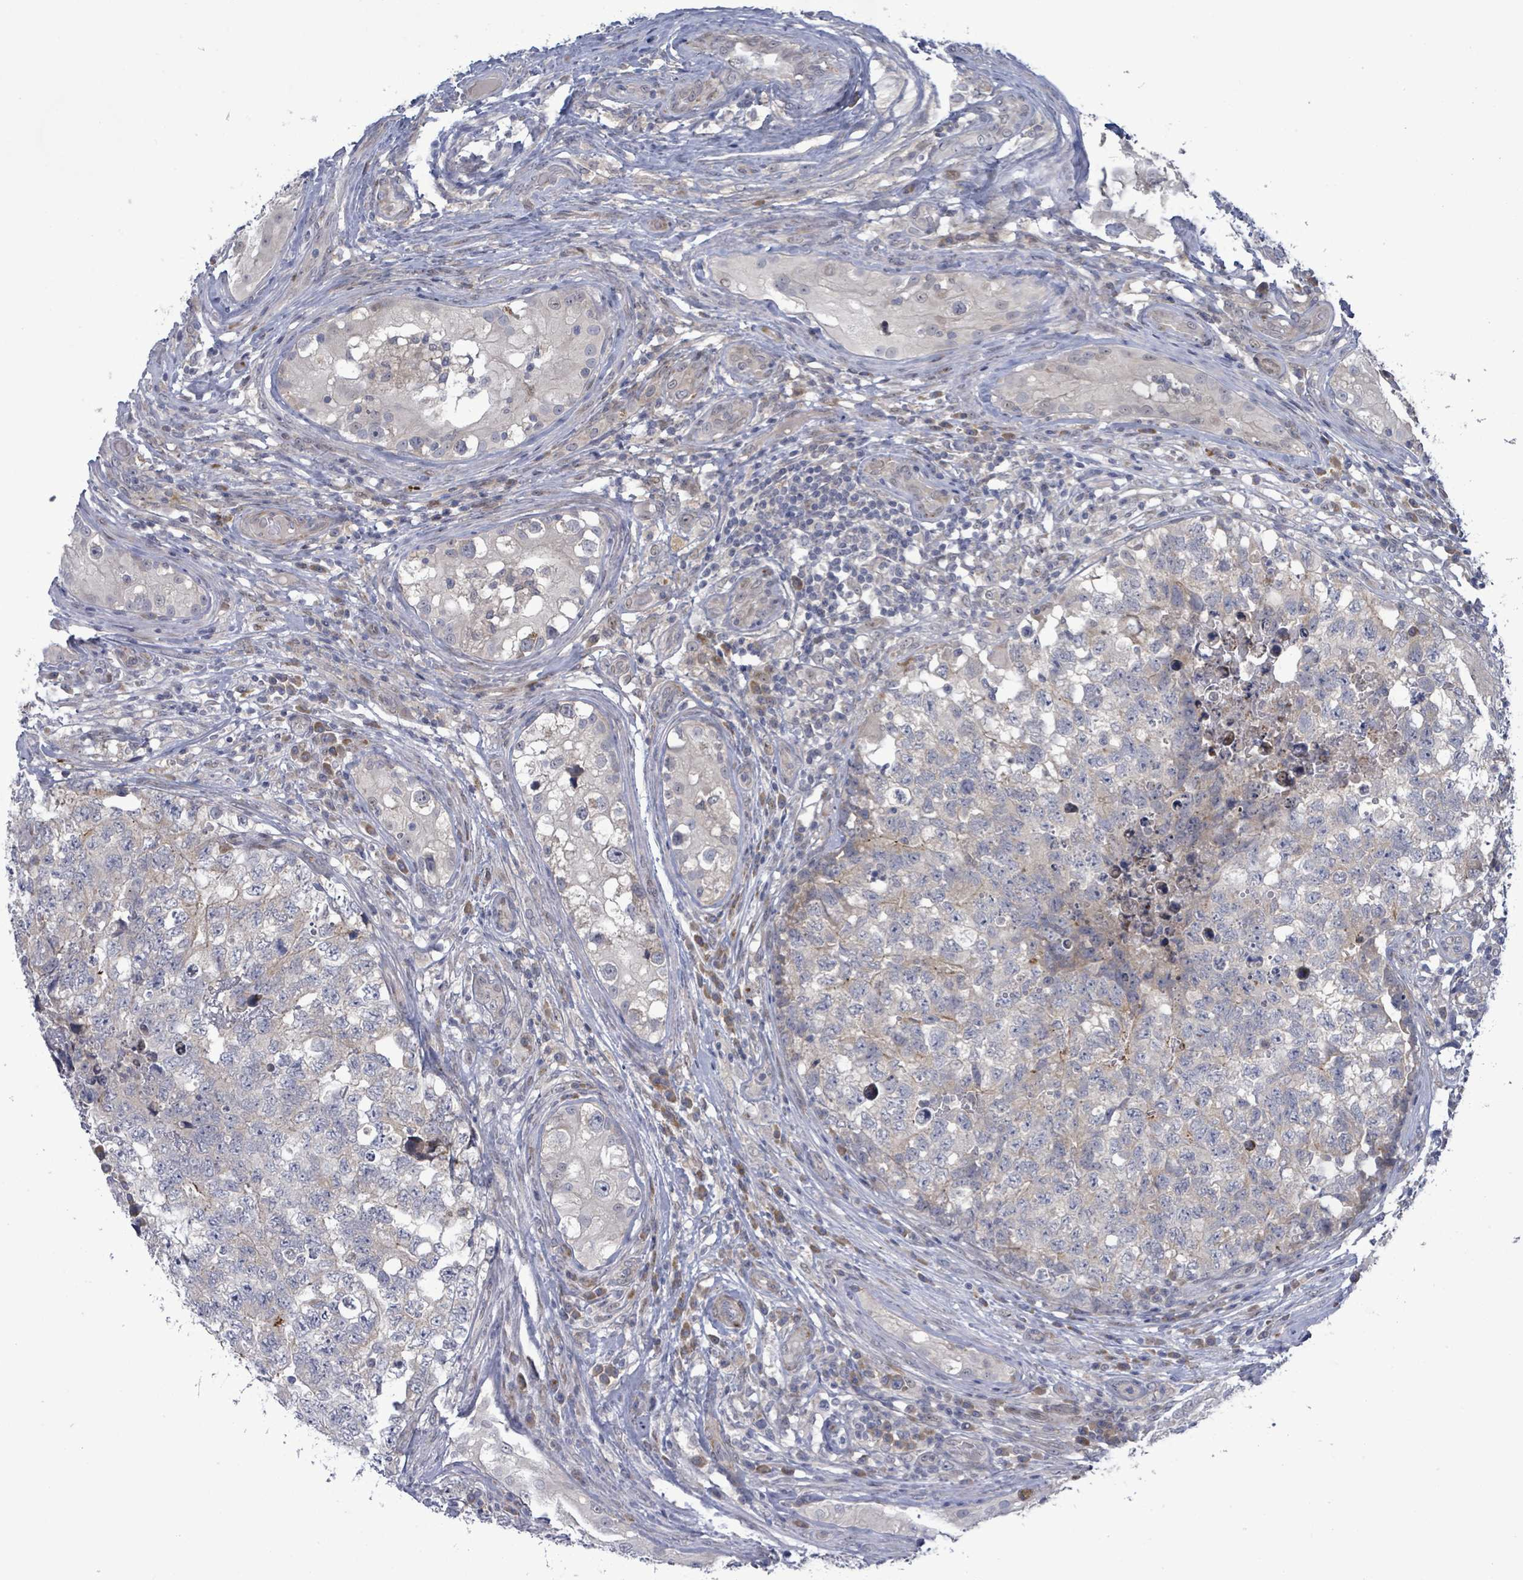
{"staining": {"intensity": "negative", "quantity": "none", "location": "none"}, "tissue": "testis cancer", "cell_type": "Tumor cells", "image_type": "cancer", "snomed": [{"axis": "morphology", "description": "Carcinoma, Embryonal, NOS"}, {"axis": "topography", "description": "Testis"}], "caption": "This is a micrograph of IHC staining of embryonal carcinoma (testis), which shows no staining in tumor cells.", "gene": "SLIT3", "patient": {"sex": "male", "age": 31}}